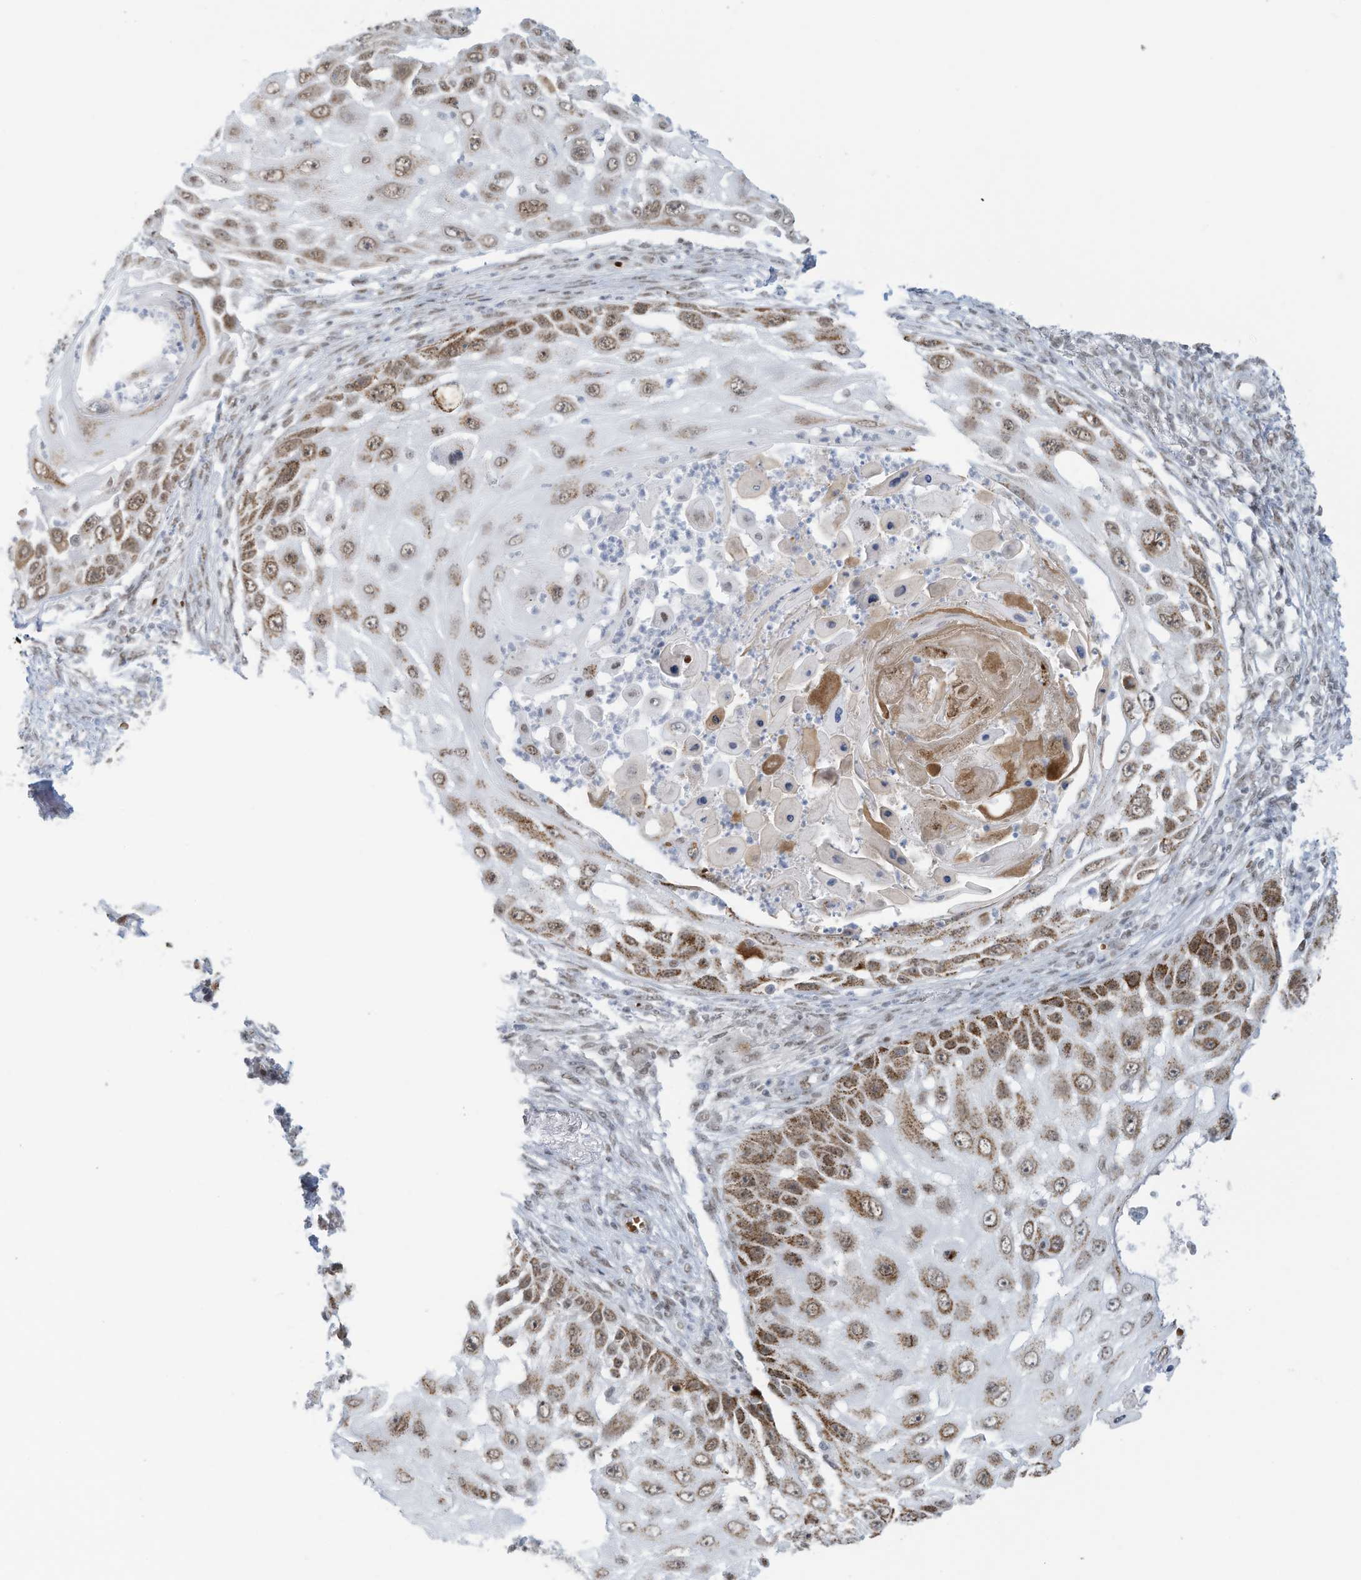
{"staining": {"intensity": "moderate", "quantity": ">75%", "location": "cytoplasmic/membranous,nuclear"}, "tissue": "skin cancer", "cell_type": "Tumor cells", "image_type": "cancer", "snomed": [{"axis": "morphology", "description": "Squamous cell carcinoma, NOS"}, {"axis": "topography", "description": "Skin"}], "caption": "This image reveals IHC staining of human skin squamous cell carcinoma, with medium moderate cytoplasmic/membranous and nuclear expression in about >75% of tumor cells.", "gene": "ECT2L", "patient": {"sex": "female", "age": 44}}